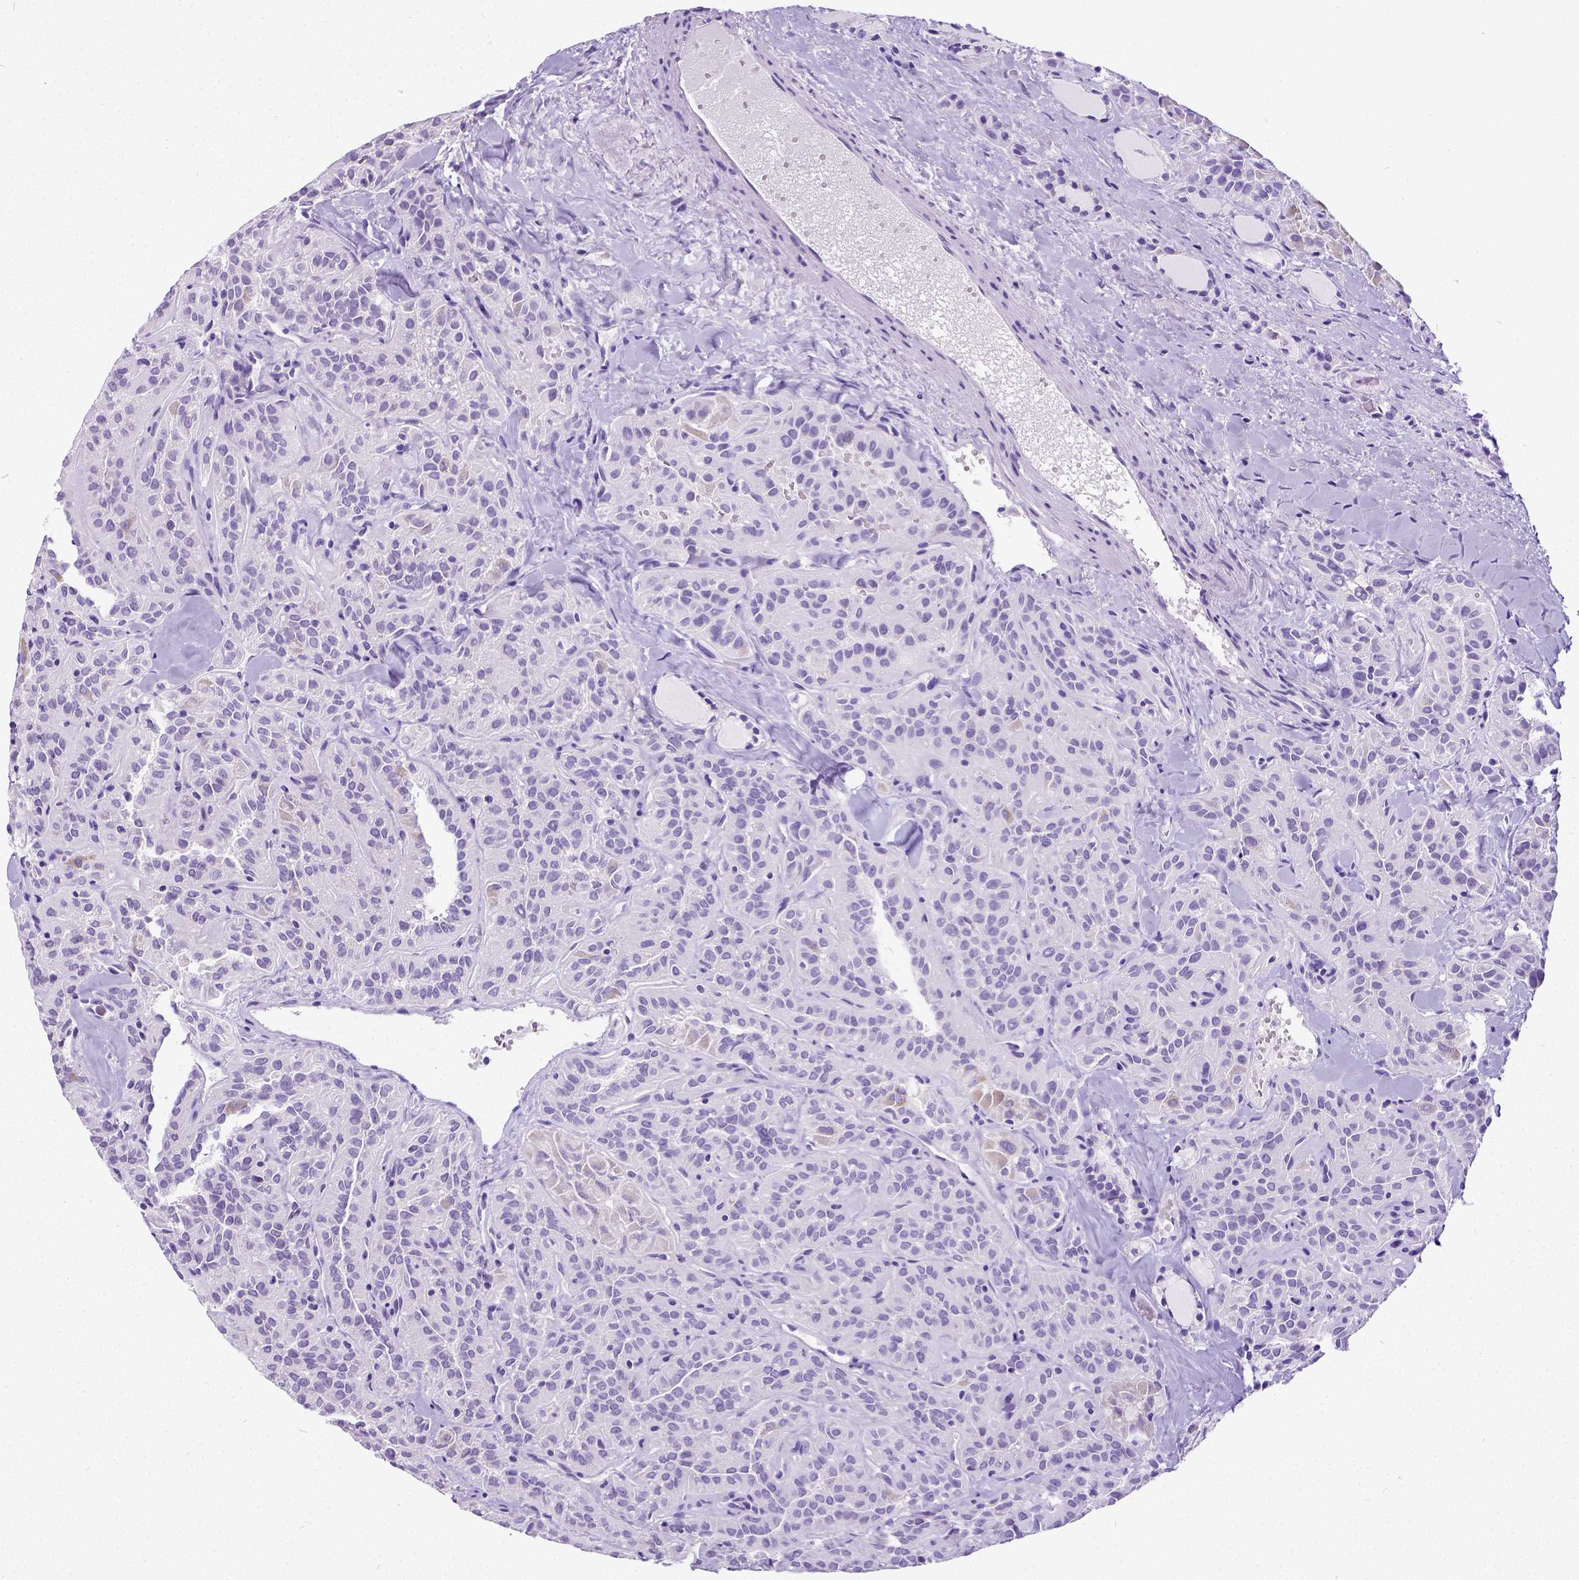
{"staining": {"intensity": "negative", "quantity": "none", "location": "none"}, "tissue": "thyroid cancer", "cell_type": "Tumor cells", "image_type": "cancer", "snomed": [{"axis": "morphology", "description": "Papillary adenocarcinoma, NOS"}, {"axis": "topography", "description": "Thyroid gland"}], "caption": "Tumor cells show no significant expression in thyroid papillary adenocarcinoma. (DAB (3,3'-diaminobenzidine) immunohistochemistry (IHC) visualized using brightfield microscopy, high magnification).", "gene": "SATB2", "patient": {"sex": "female", "age": 45}}